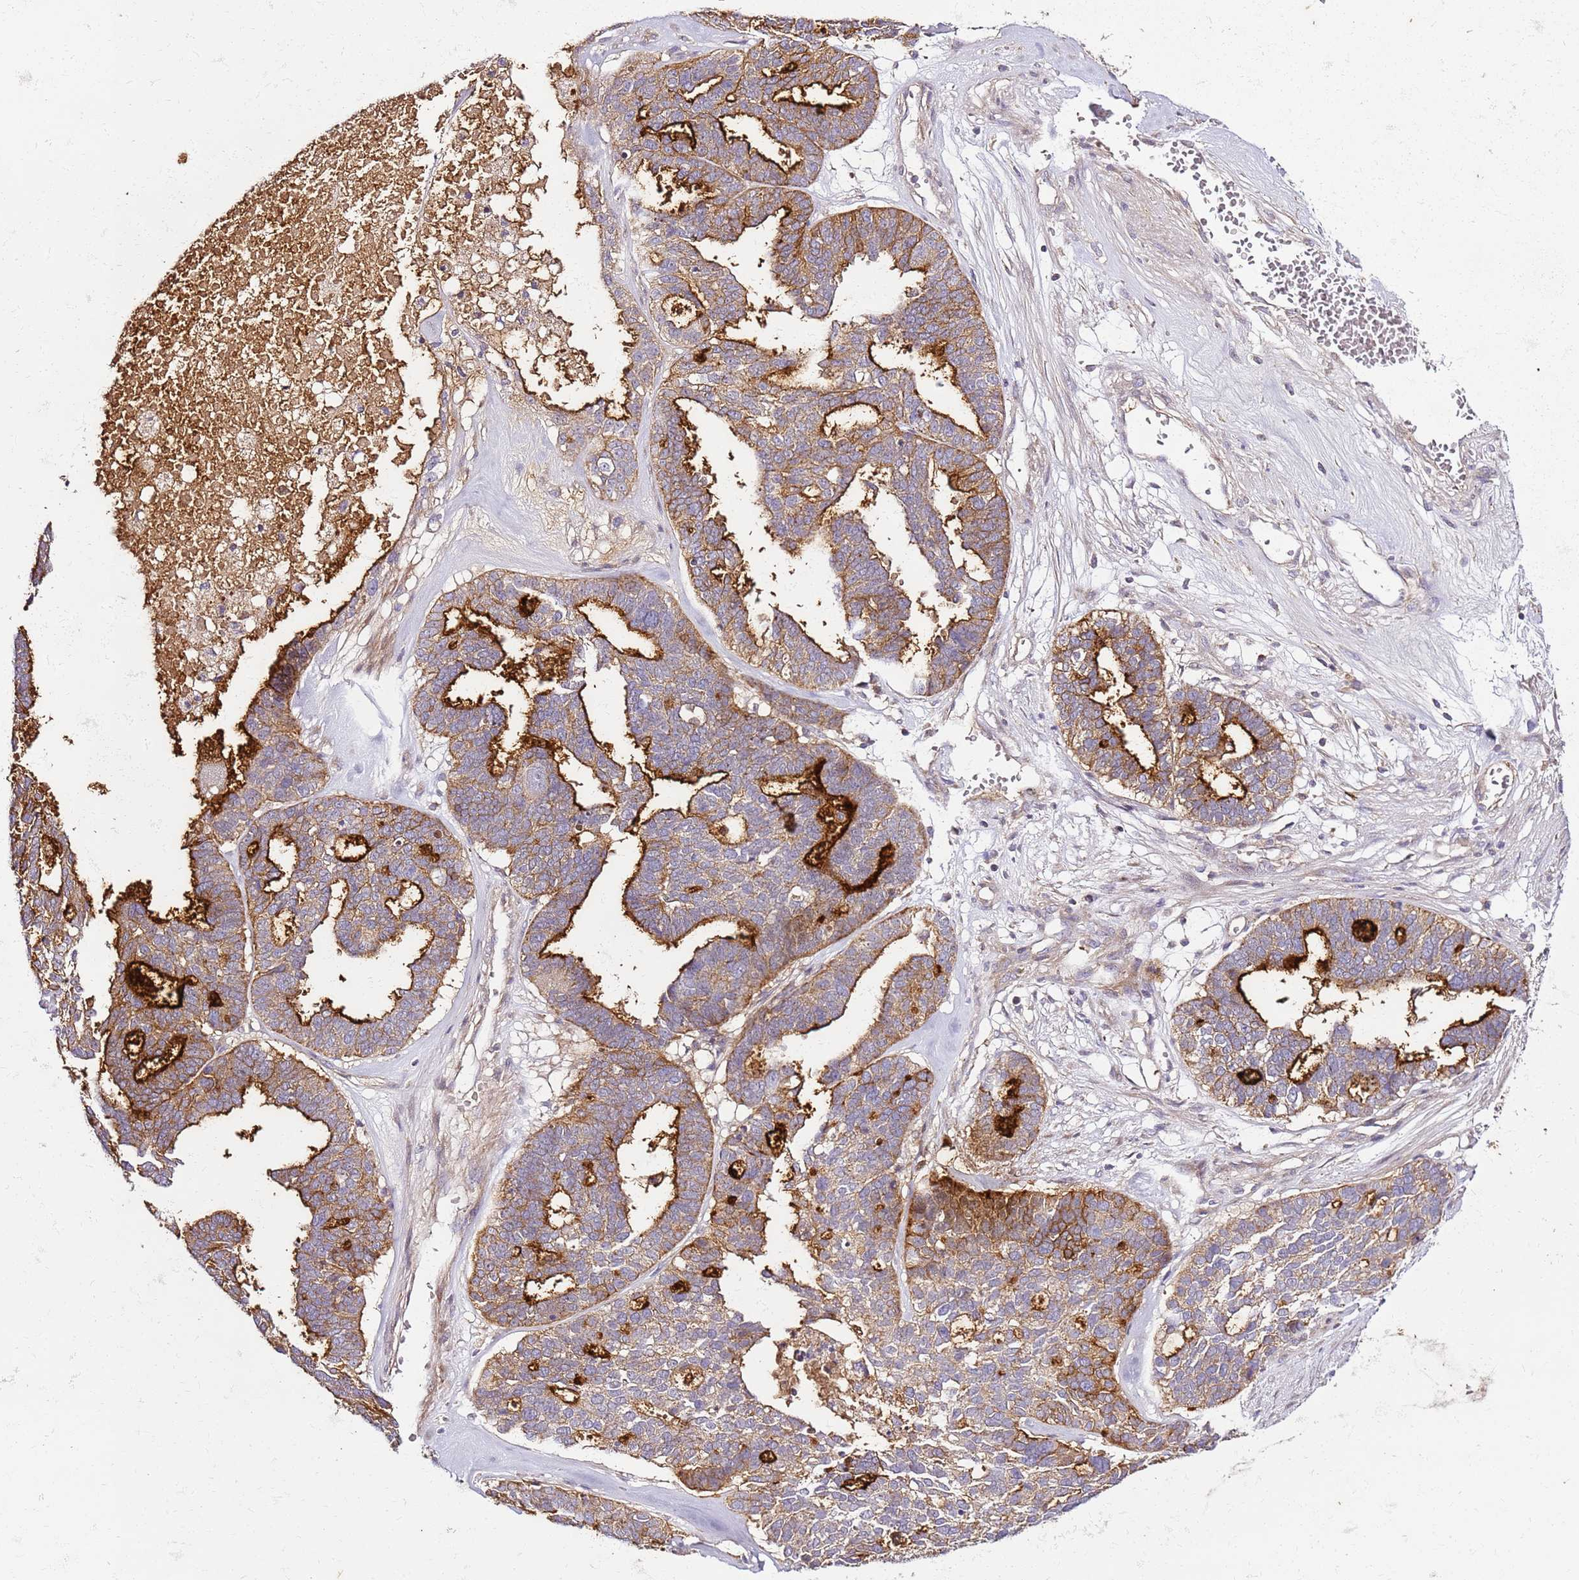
{"staining": {"intensity": "strong", "quantity": "25%-75%", "location": "cytoplasmic/membranous"}, "tissue": "ovarian cancer", "cell_type": "Tumor cells", "image_type": "cancer", "snomed": [{"axis": "morphology", "description": "Cystadenocarcinoma, serous, NOS"}, {"axis": "topography", "description": "Ovary"}], "caption": "Strong cytoplasmic/membranous staining is present in about 25%-75% of tumor cells in ovarian cancer (serous cystadenocarcinoma). (IHC, brightfield microscopy, high magnification).", "gene": "KRTAP21-3", "patient": {"sex": "female", "age": 59}}